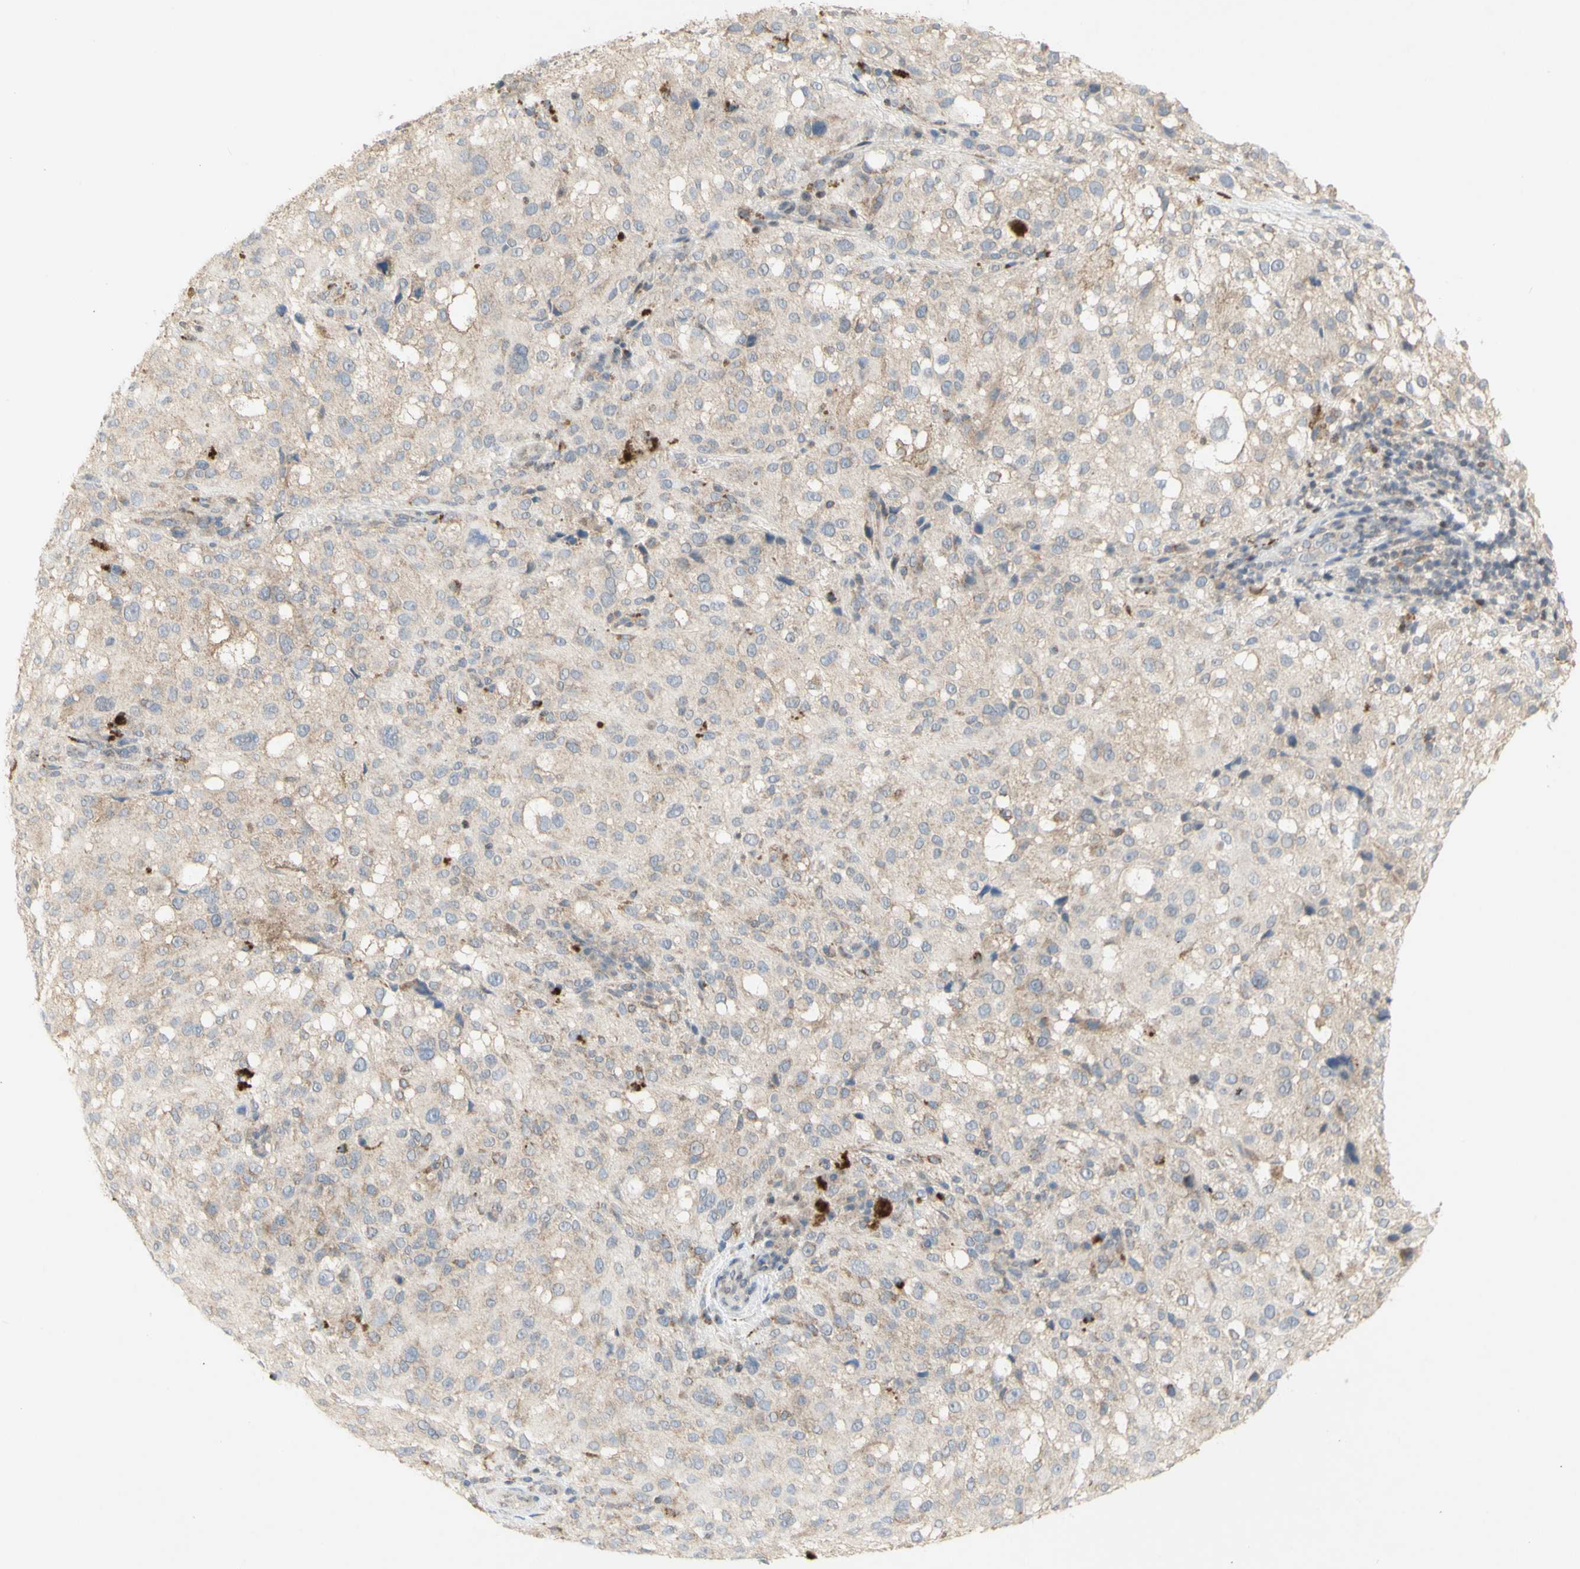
{"staining": {"intensity": "weak", "quantity": ">75%", "location": "cytoplasmic/membranous"}, "tissue": "melanoma", "cell_type": "Tumor cells", "image_type": "cancer", "snomed": [{"axis": "morphology", "description": "Necrosis, NOS"}, {"axis": "morphology", "description": "Malignant melanoma, NOS"}, {"axis": "topography", "description": "Skin"}], "caption": "A high-resolution micrograph shows immunohistochemistry staining of malignant melanoma, which exhibits weak cytoplasmic/membranous staining in about >75% of tumor cells.", "gene": "NLRP1", "patient": {"sex": "female", "age": 87}}